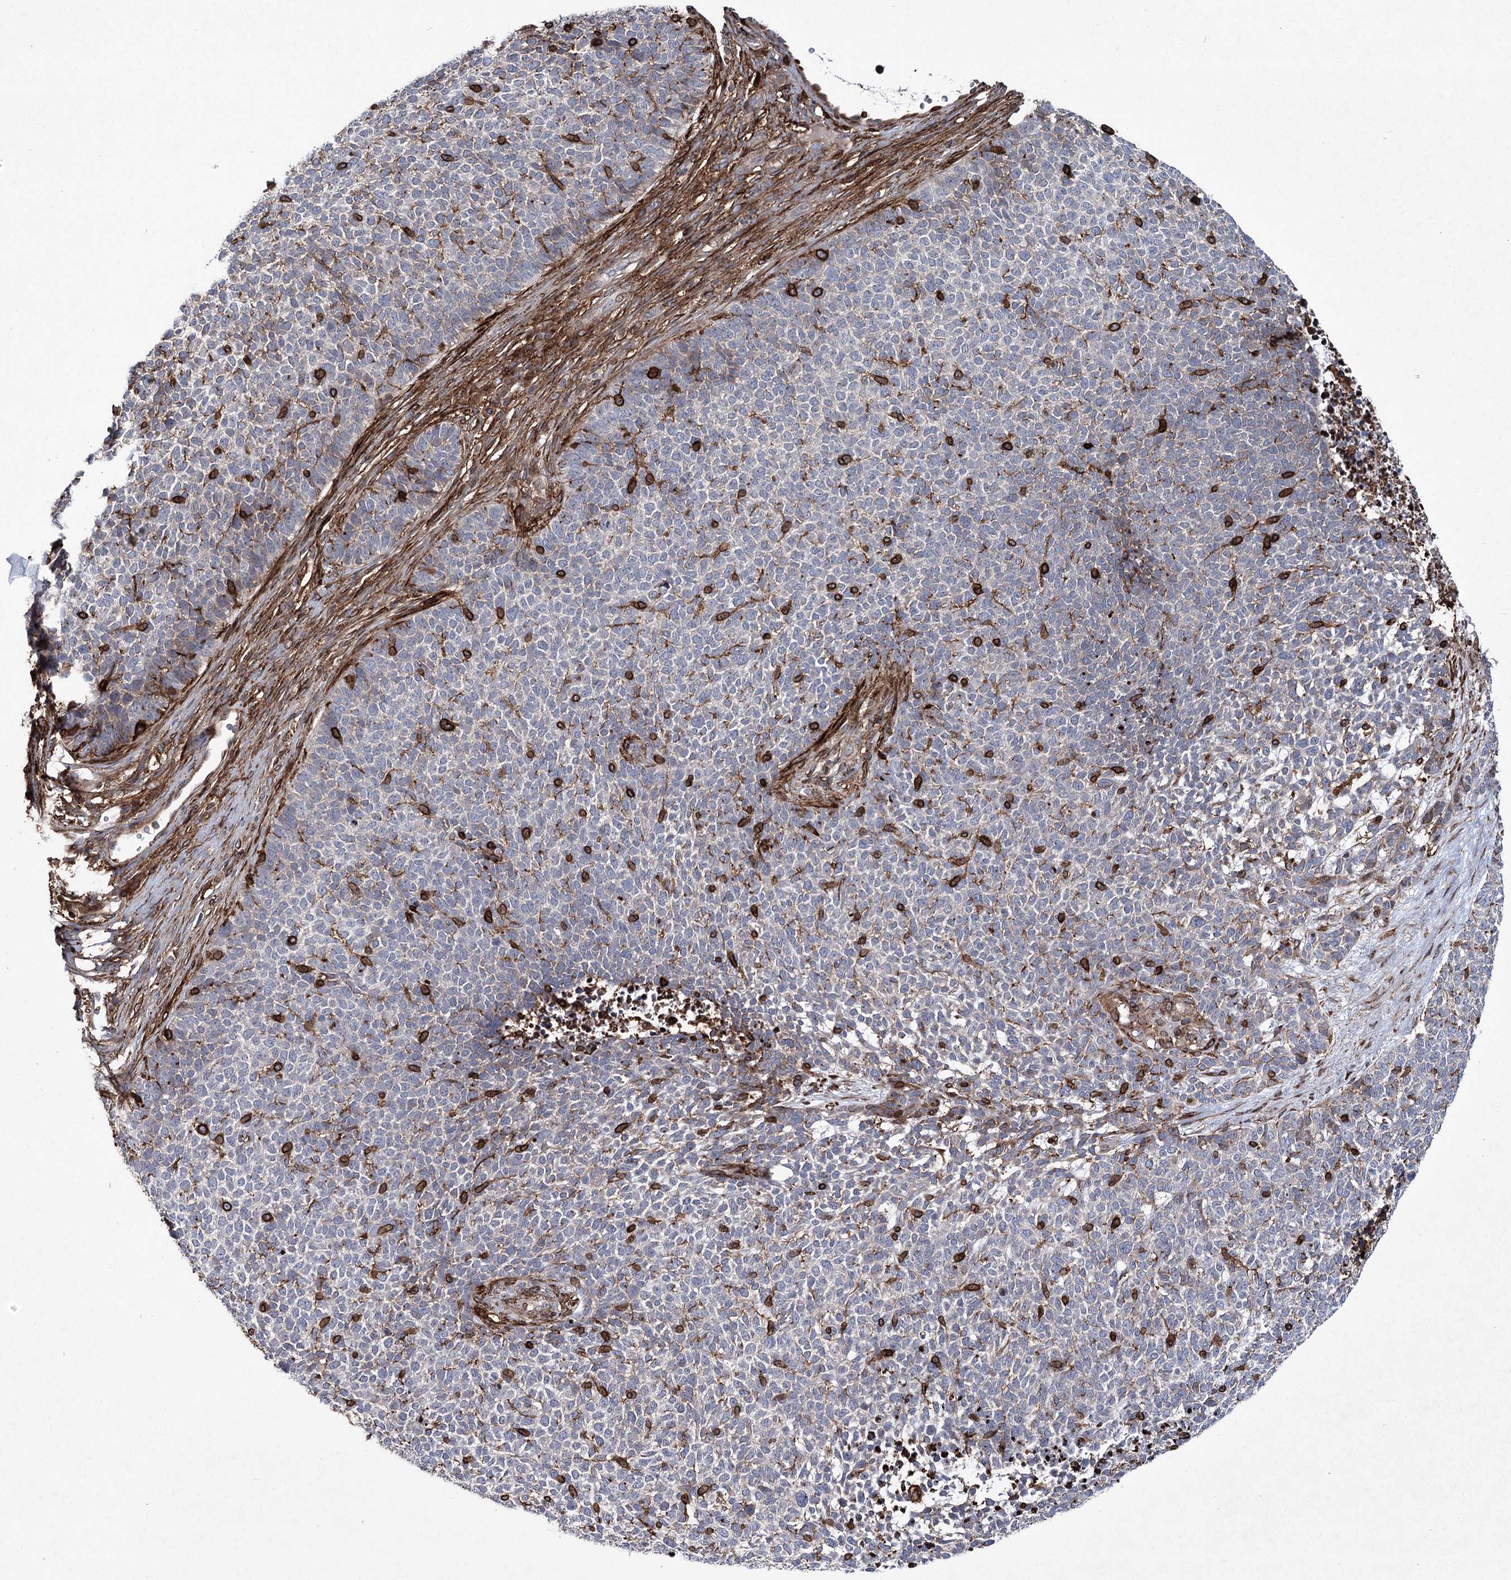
{"staining": {"intensity": "negative", "quantity": "none", "location": "none"}, "tissue": "skin cancer", "cell_type": "Tumor cells", "image_type": "cancer", "snomed": [{"axis": "morphology", "description": "Basal cell carcinoma"}, {"axis": "topography", "description": "Skin"}], "caption": "DAB (3,3'-diaminobenzidine) immunohistochemical staining of human skin cancer (basal cell carcinoma) displays no significant expression in tumor cells. Brightfield microscopy of immunohistochemistry stained with DAB (3,3'-diaminobenzidine) (brown) and hematoxylin (blue), captured at high magnification.", "gene": "DCUN1D4", "patient": {"sex": "female", "age": 84}}